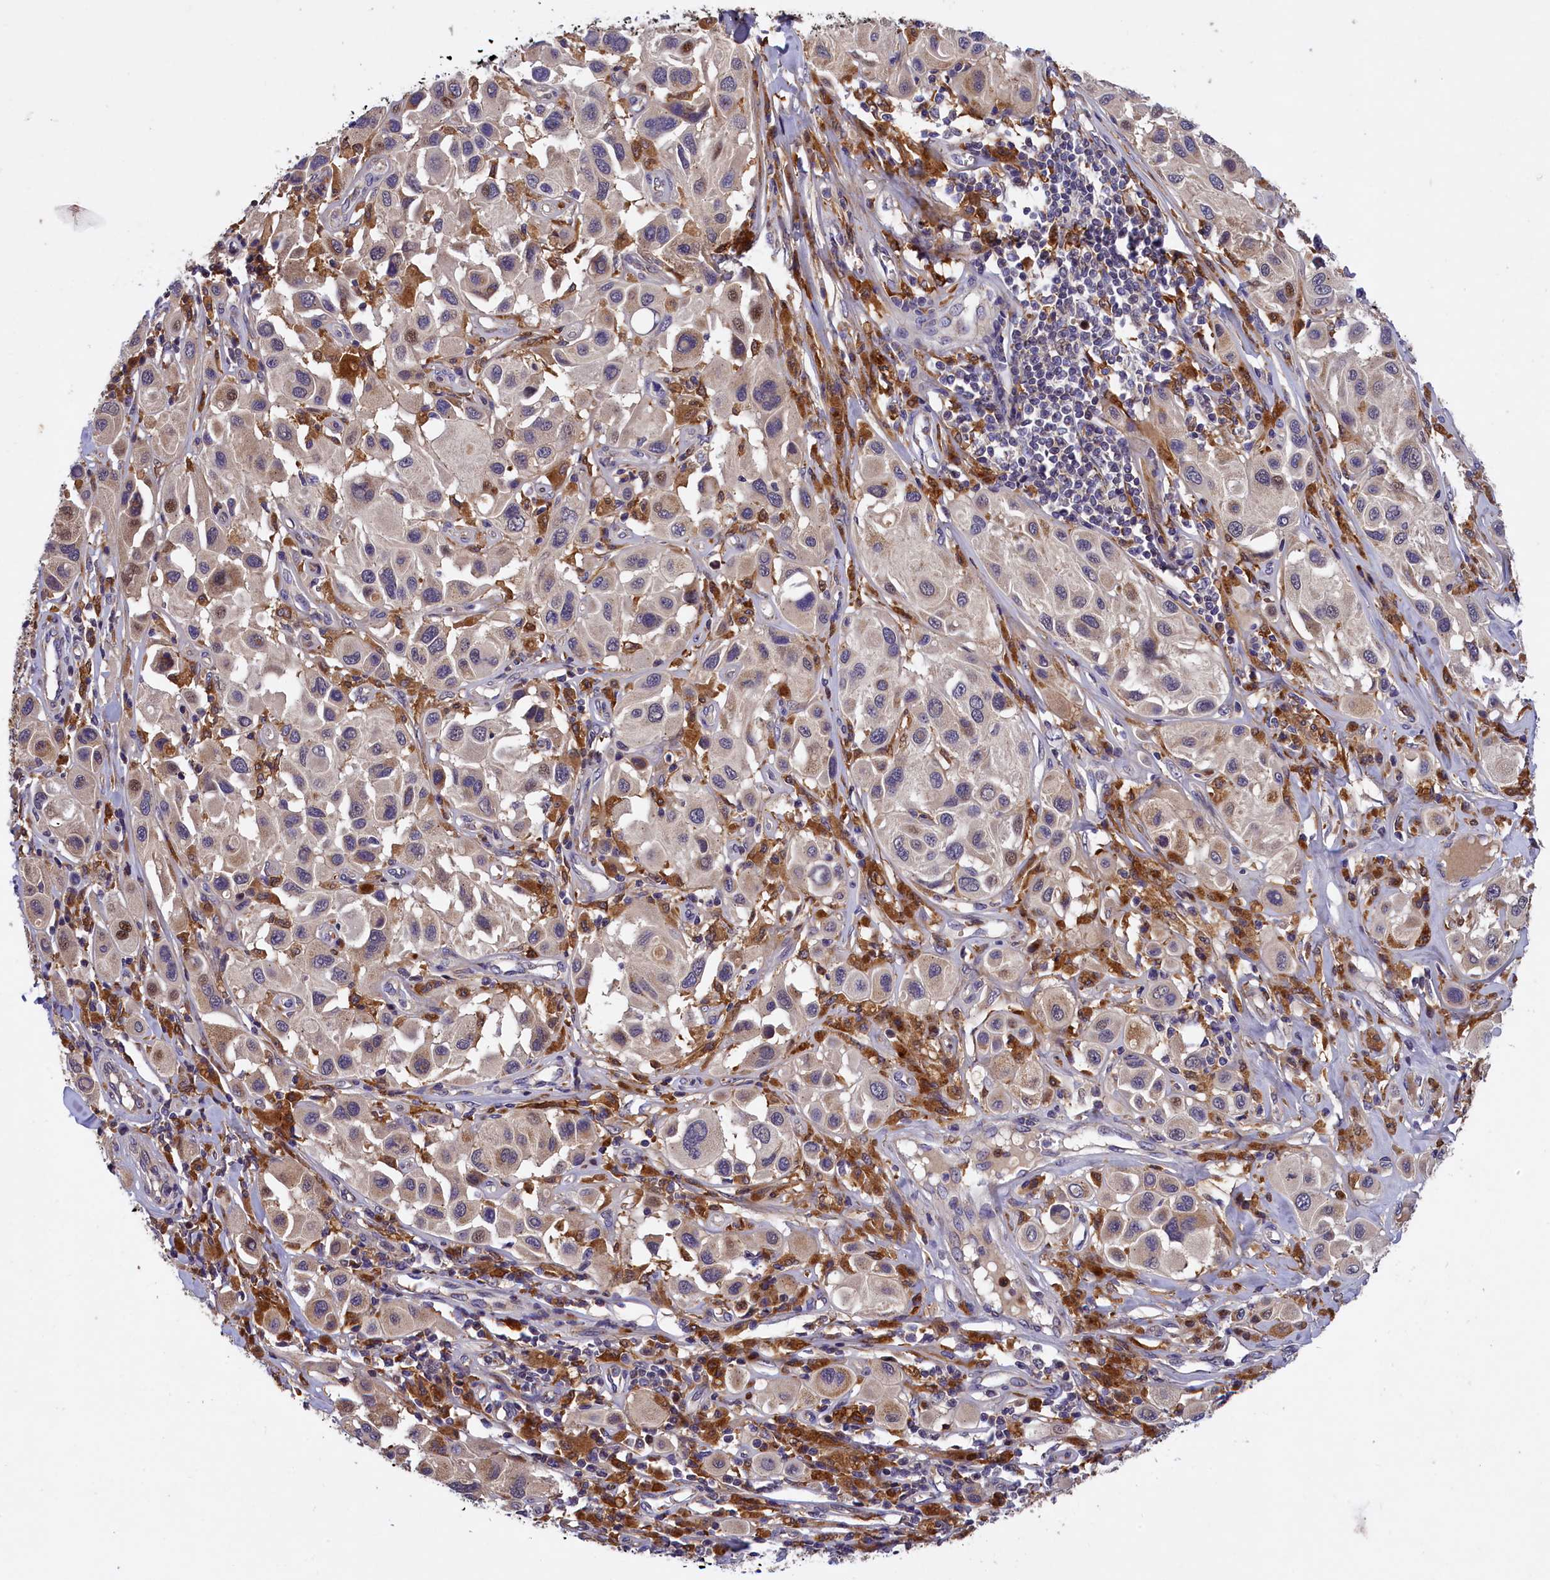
{"staining": {"intensity": "weak", "quantity": "<25%", "location": "cytoplasmic/membranous"}, "tissue": "melanoma", "cell_type": "Tumor cells", "image_type": "cancer", "snomed": [{"axis": "morphology", "description": "Malignant melanoma, Metastatic site"}, {"axis": "topography", "description": "Skin"}], "caption": "A high-resolution image shows immunohistochemistry (IHC) staining of melanoma, which displays no significant staining in tumor cells. The staining is performed using DAB brown chromogen with nuclei counter-stained in using hematoxylin.", "gene": "NAIP", "patient": {"sex": "male", "age": 41}}